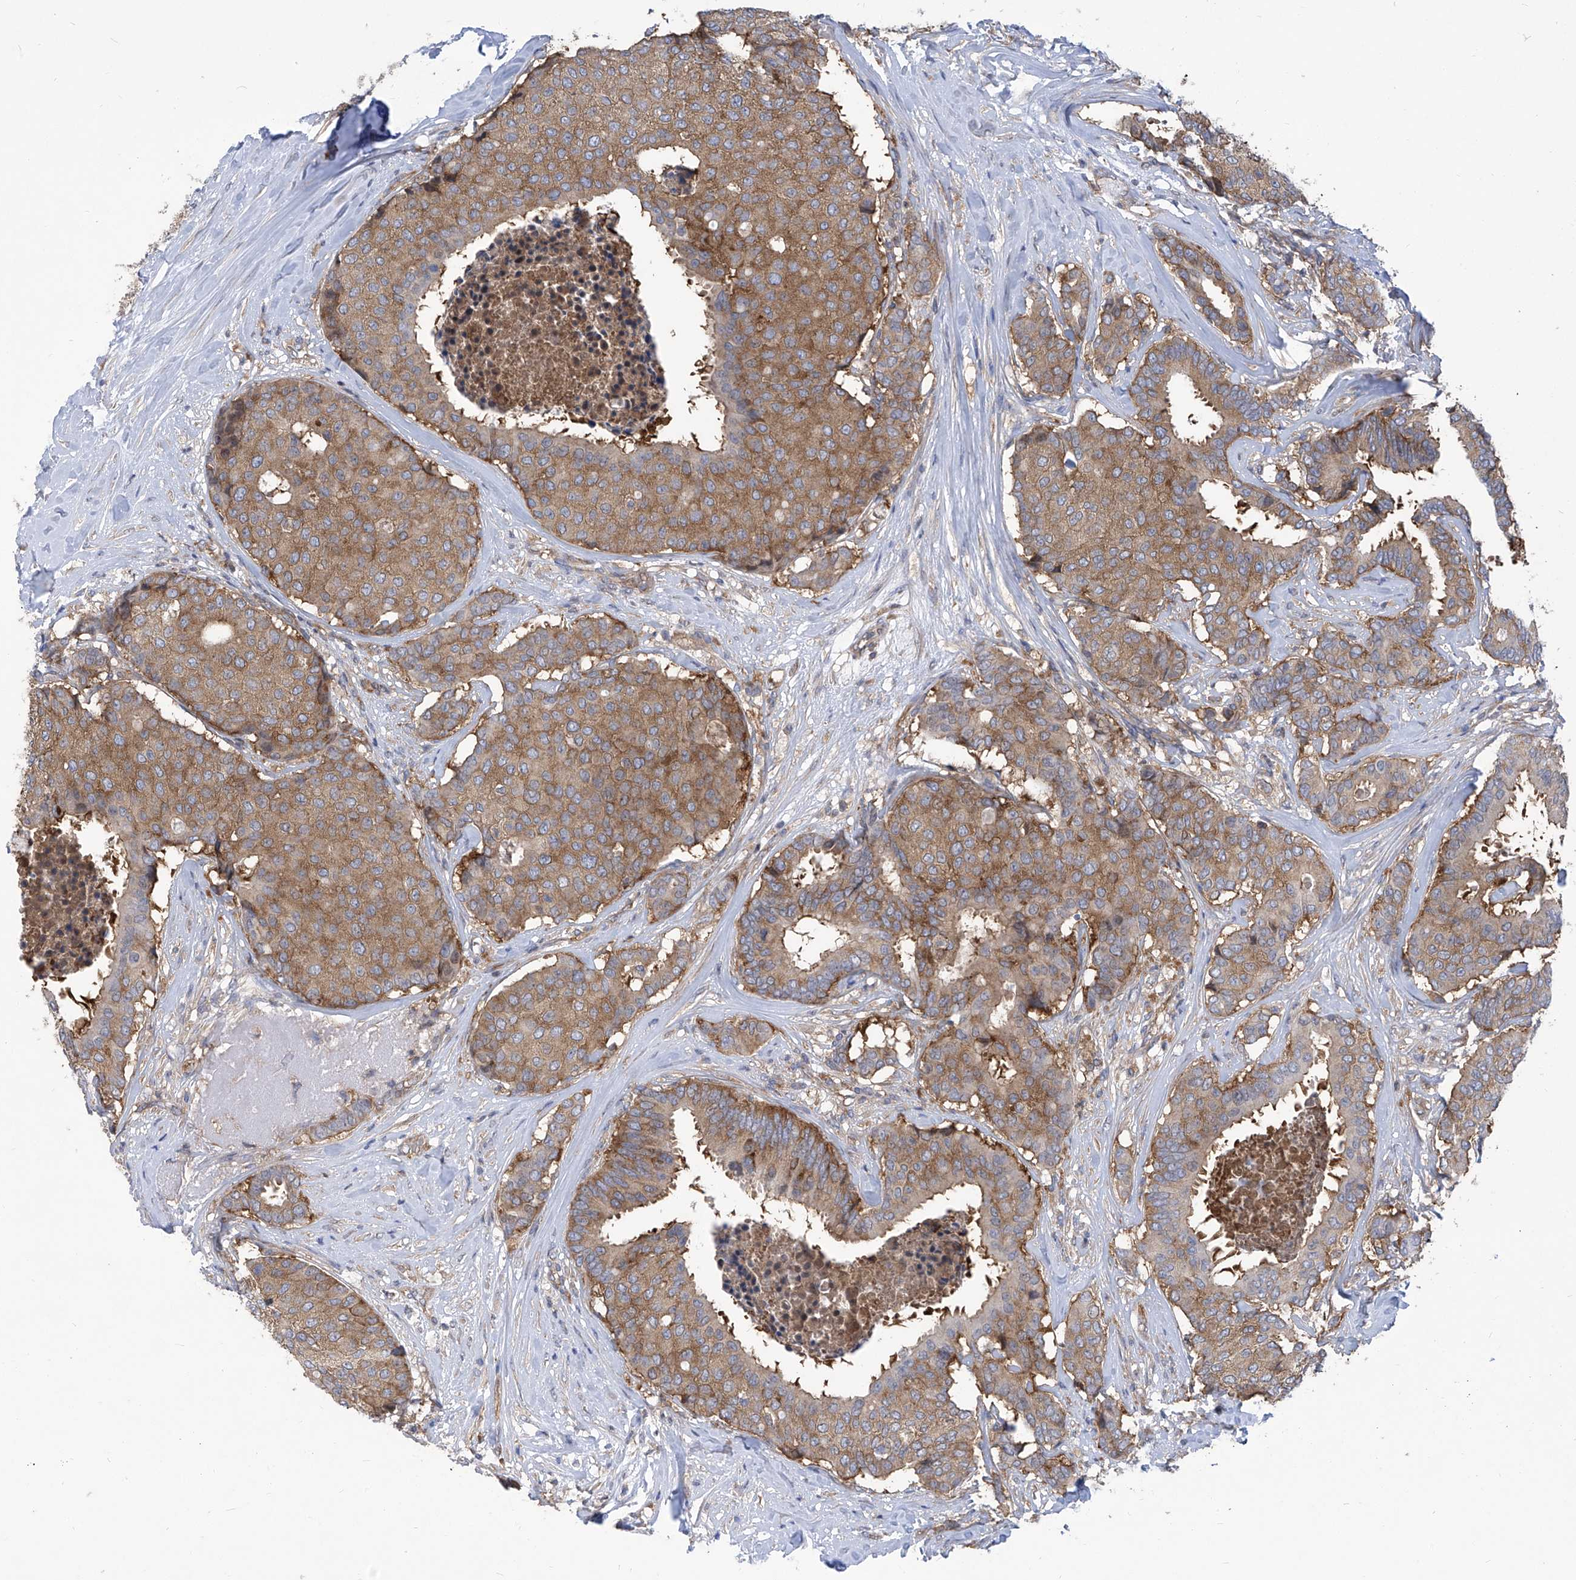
{"staining": {"intensity": "moderate", "quantity": ">75%", "location": "cytoplasmic/membranous"}, "tissue": "breast cancer", "cell_type": "Tumor cells", "image_type": "cancer", "snomed": [{"axis": "morphology", "description": "Duct carcinoma"}, {"axis": "topography", "description": "Breast"}], "caption": "Breast invasive ductal carcinoma stained for a protein exhibits moderate cytoplasmic/membranous positivity in tumor cells.", "gene": "EIF3M", "patient": {"sex": "female", "age": 75}}